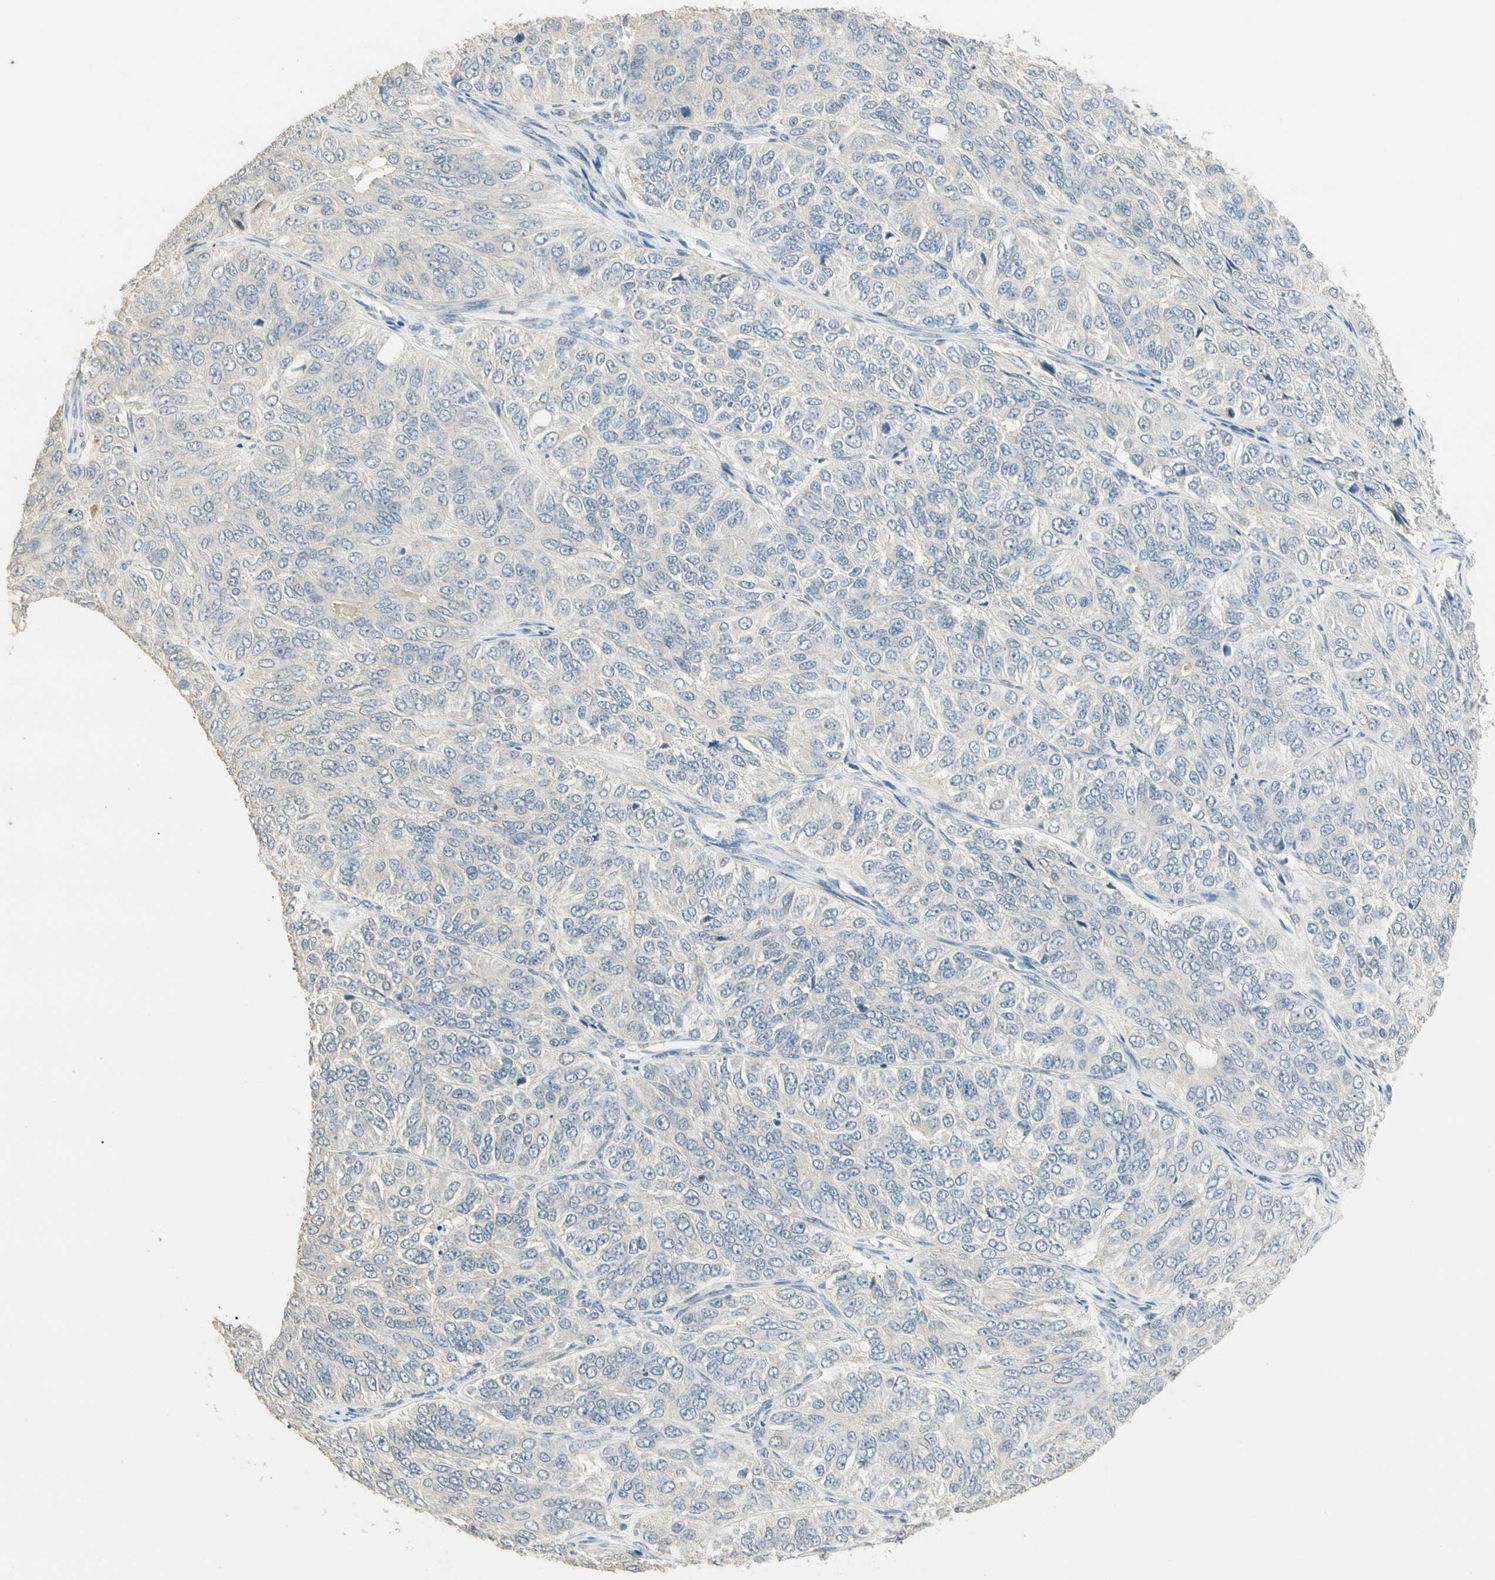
{"staining": {"intensity": "negative", "quantity": "none", "location": "none"}, "tissue": "ovarian cancer", "cell_type": "Tumor cells", "image_type": "cancer", "snomed": [{"axis": "morphology", "description": "Carcinoma, endometroid"}, {"axis": "topography", "description": "Ovary"}], "caption": "Tumor cells are negative for protein expression in human ovarian endometroid carcinoma.", "gene": "GNE", "patient": {"sex": "female", "age": 51}}